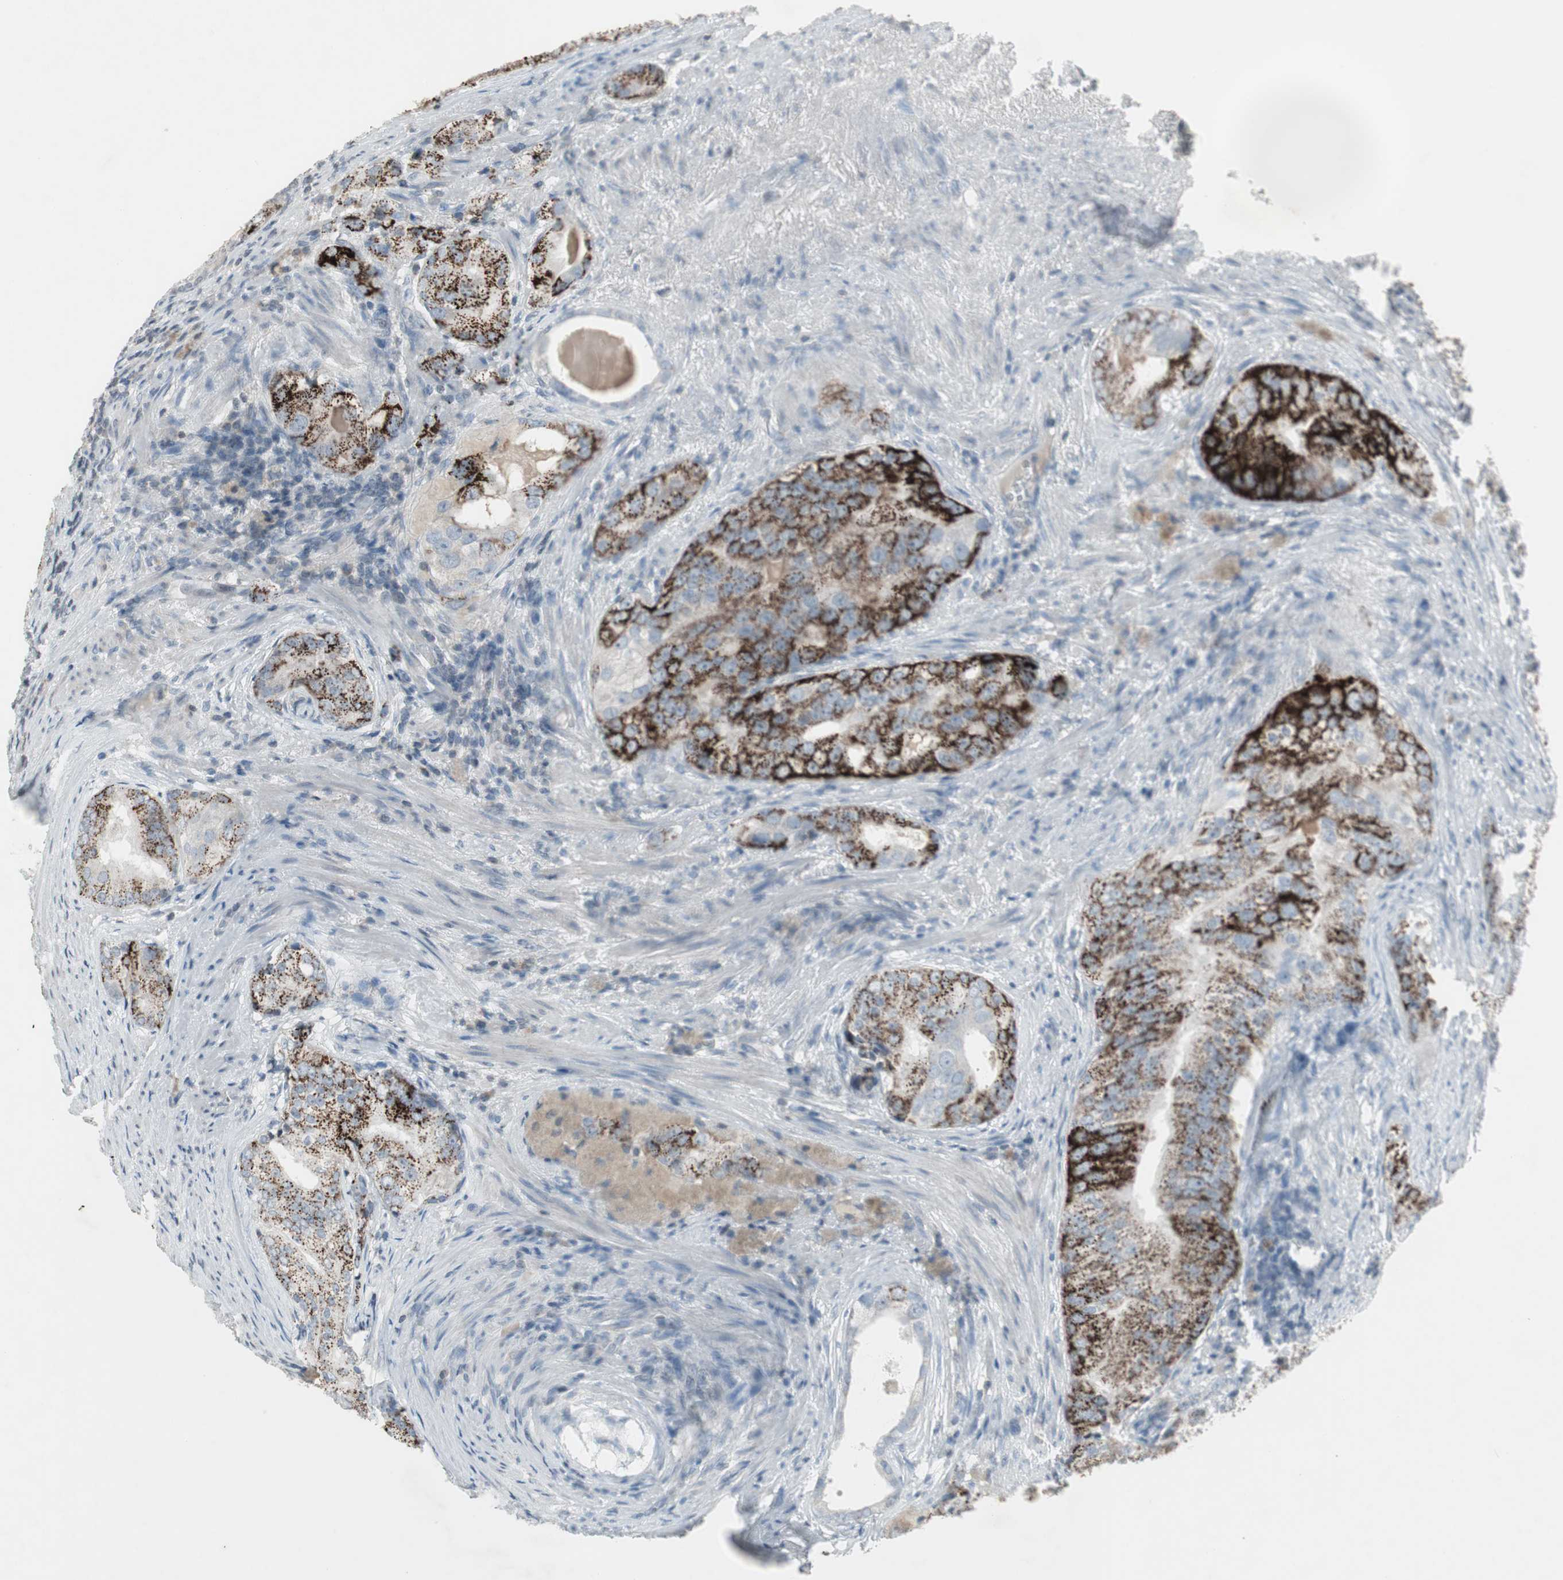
{"staining": {"intensity": "strong", "quantity": ">75%", "location": "cytoplasmic/membranous"}, "tissue": "prostate cancer", "cell_type": "Tumor cells", "image_type": "cancer", "snomed": [{"axis": "morphology", "description": "Adenocarcinoma, High grade"}, {"axis": "topography", "description": "Prostate"}], "caption": "Immunohistochemistry staining of adenocarcinoma (high-grade) (prostate), which displays high levels of strong cytoplasmic/membranous positivity in about >75% of tumor cells indicating strong cytoplasmic/membranous protein expression. The staining was performed using DAB (brown) for protein detection and nuclei were counterstained in hematoxylin (blue).", "gene": "ARG2", "patient": {"sex": "male", "age": 66}}